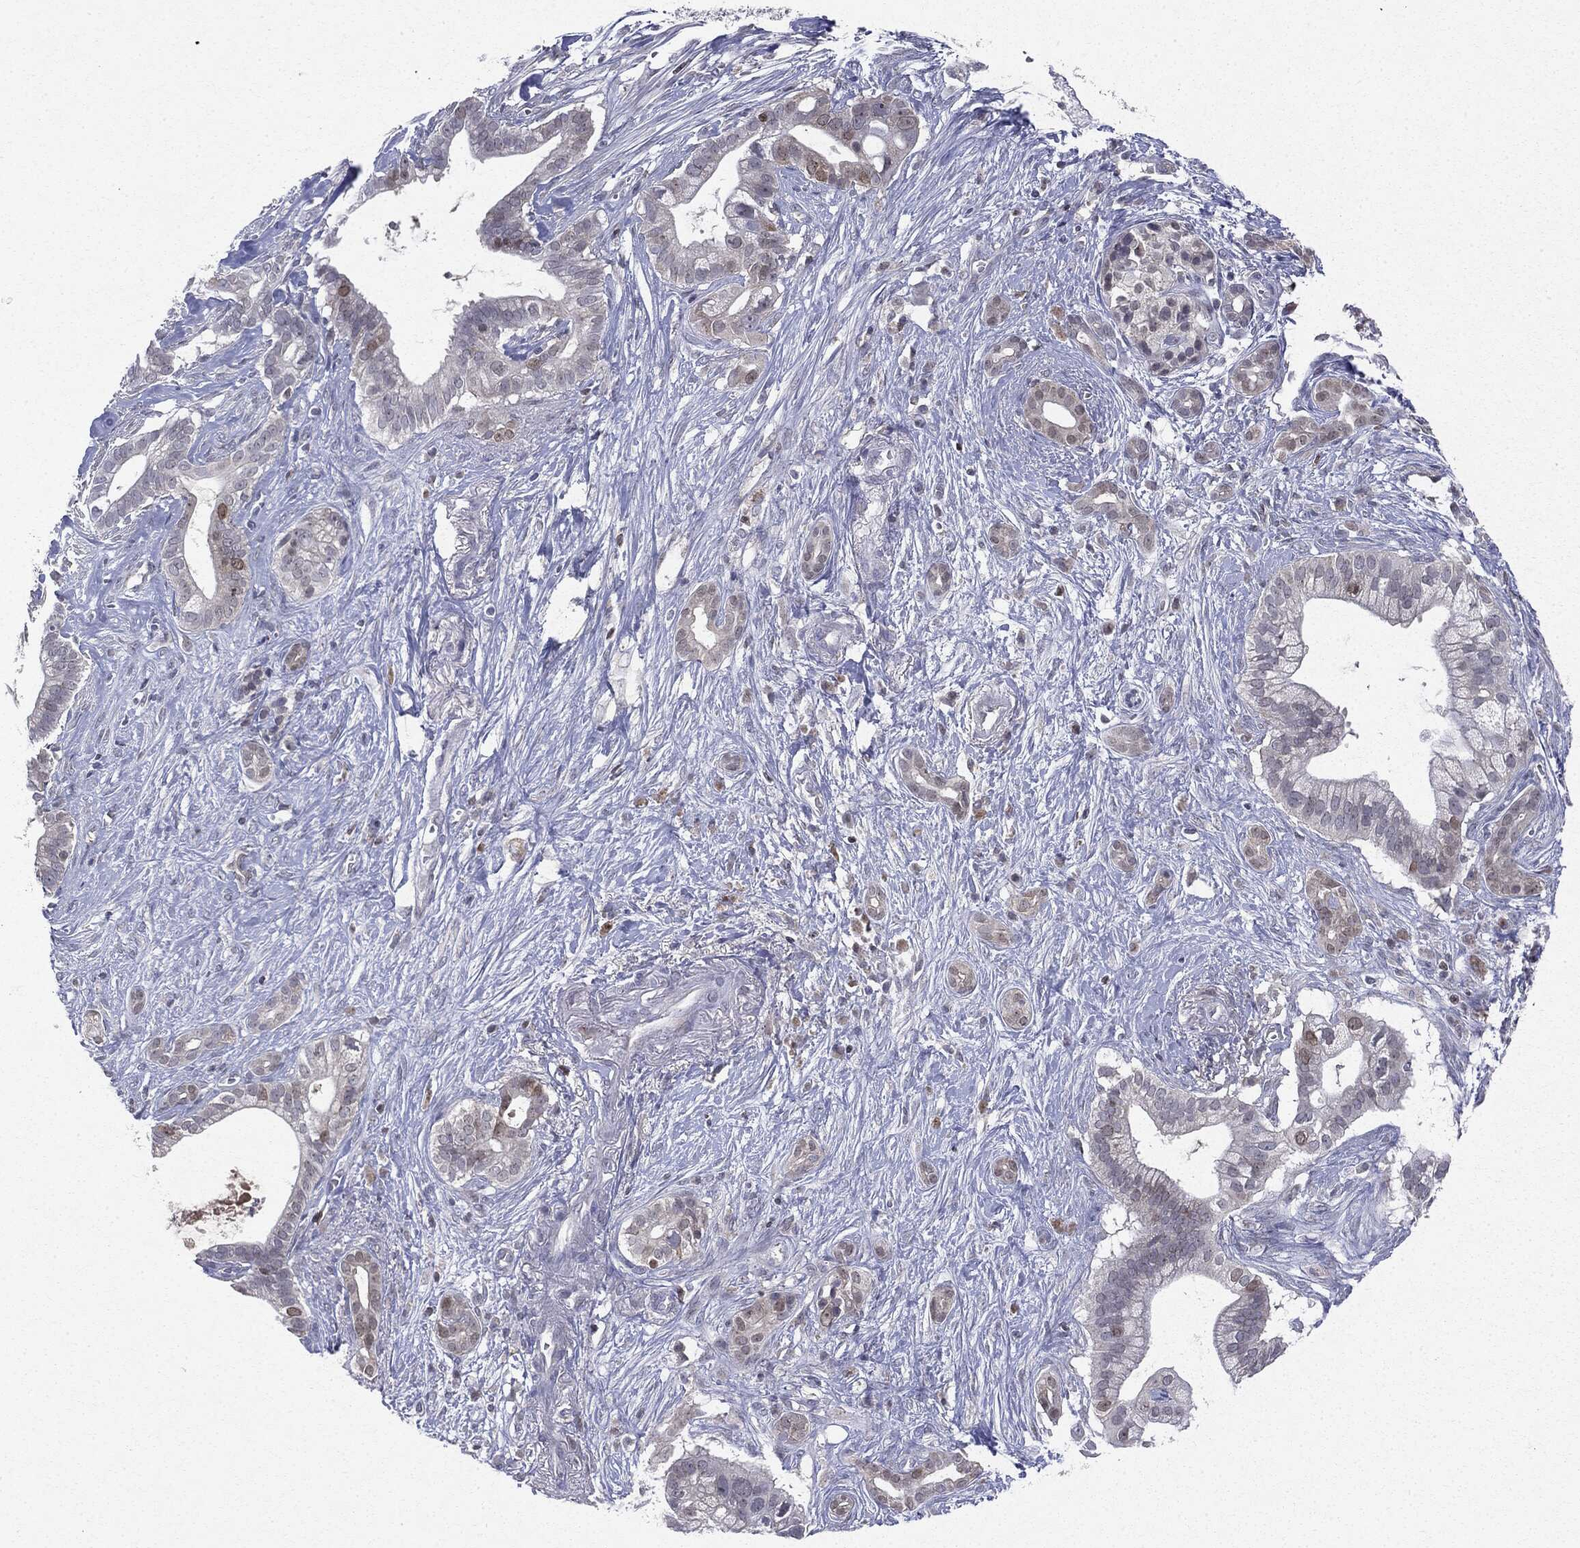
{"staining": {"intensity": "negative", "quantity": "none", "location": "none"}, "tissue": "pancreatic cancer", "cell_type": "Tumor cells", "image_type": "cancer", "snomed": [{"axis": "morphology", "description": "Adenocarcinoma, NOS"}, {"axis": "topography", "description": "Pancreas"}], "caption": "Immunohistochemistry image of neoplastic tissue: human pancreatic cancer (adenocarcinoma) stained with DAB (3,3'-diaminobenzidine) reveals no significant protein staining in tumor cells.", "gene": "KIF2C", "patient": {"sex": "male", "age": 61}}